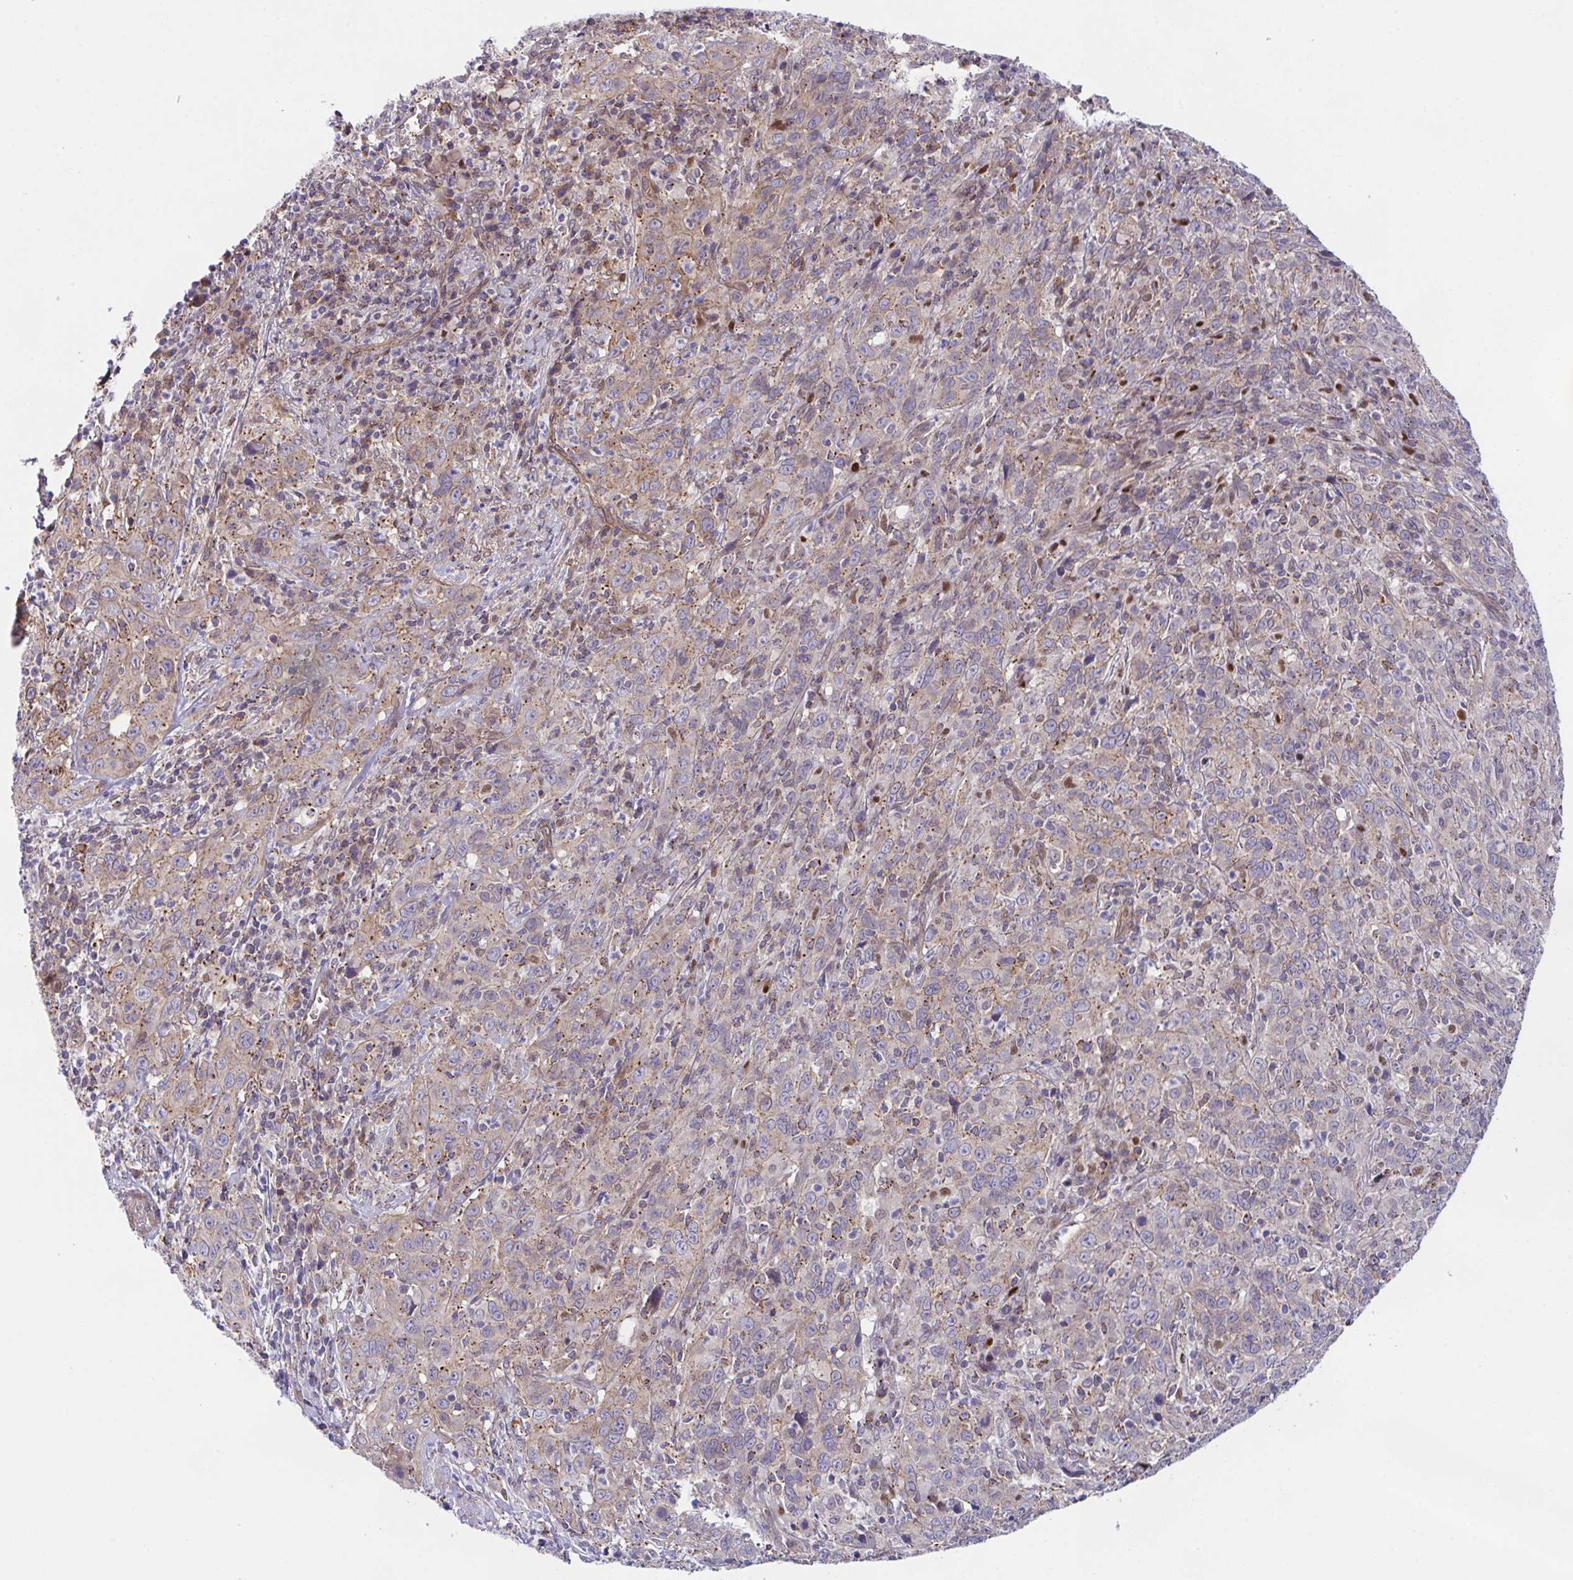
{"staining": {"intensity": "weak", "quantity": "25%-75%", "location": "cytoplasmic/membranous"}, "tissue": "cervical cancer", "cell_type": "Tumor cells", "image_type": "cancer", "snomed": [{"axis": "morphology", "description": "Squamous cell carcinoma, NOS"}, {"axis": "topography", "description": "Cervix"}], "caption": "The micrograph demonstrates staining of cervical cancer (squamous cell carcinoma), revealing weak cytoplasmic/membranous protein positivity (brown color) within tumor cells. Using DAB (3,3'-diaminobenzidine) (brown) and hematoxylin (blue) stains, captured at high magnification using brightfield microscopy.", "gene": "ZBED3", "patient": {"sex": "female", "age": 46}}